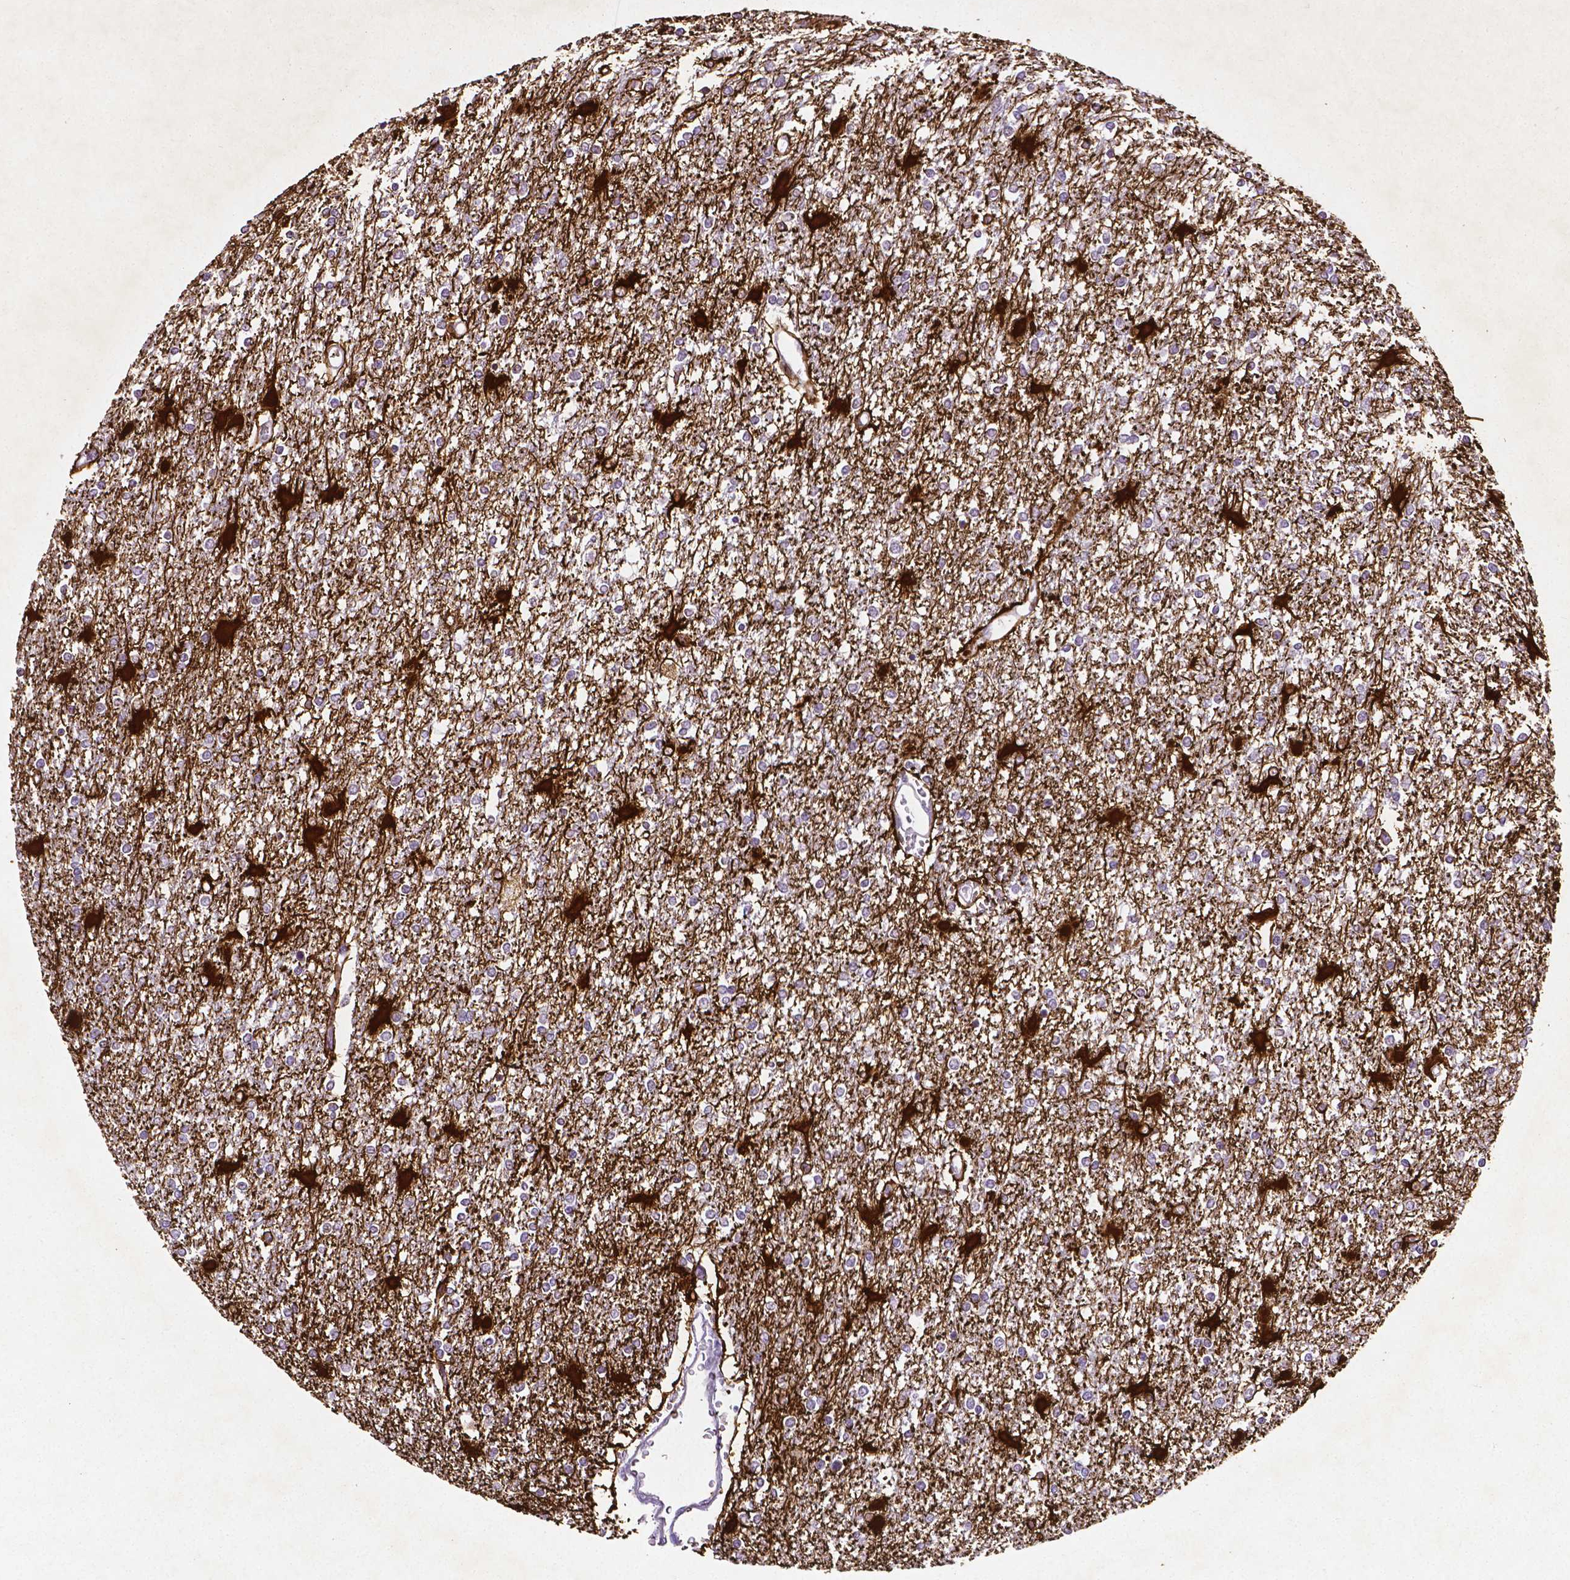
{"staining": {"intensity": "negative", "quantity": "none", "location": "none"}, "tissue": "glioma", "cell_type": "Tumor cells", "image_type": "cancer", "snomed": [{"axis": "morphology", "description": "Glioma, malignant, High grade"}, {"axis": "topography", "description": "Cerebral cortex"}], "caption": "The IHC image has no significant staining in tumor cells of glioma tissue.", "gene": "SLC22A2", "patient": {"sex": "male", "age": 79}}